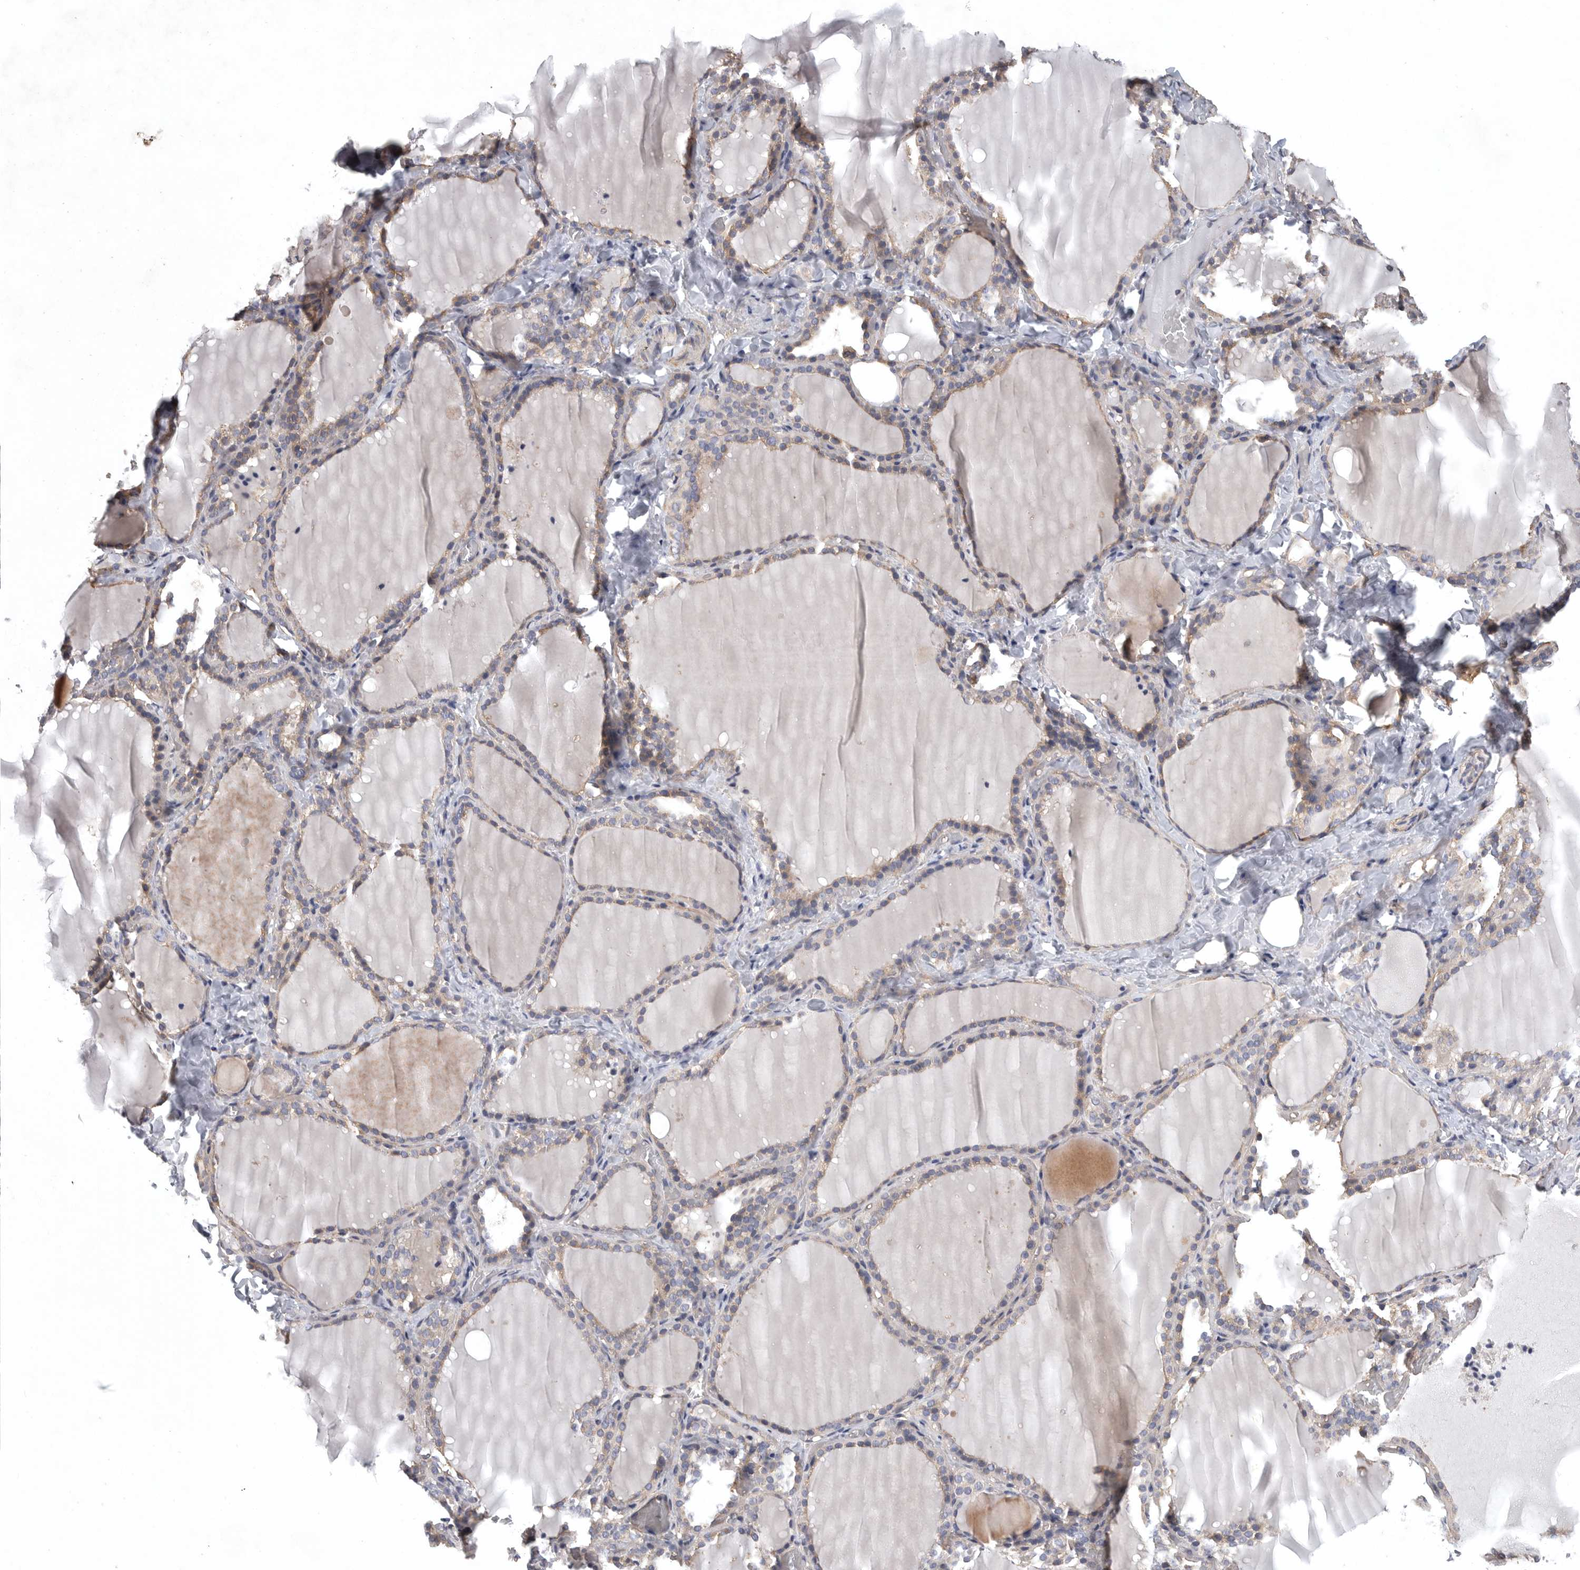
{"staining": {"intensity": "moderate", "quantity": "25%-75%", "location": "cytoplasmic/membranous"}, "tissue": "thyroid gland", "cell_type": "Glandular cells", "image_type": "normal", "snomed": [{"axis": "morphology", "description": "Normal tissue, NOS"}, {"axis": "topography", "description": "Thyroid gland"}], "caption": "The histopathology image exhibits staining of benign thyroid gland, revealing moderate cytoplasmic/membranous protein expression (brown color) within glandular cells.", "gene": "OXR1", "patient": {"sex": "female", "age": 22}}